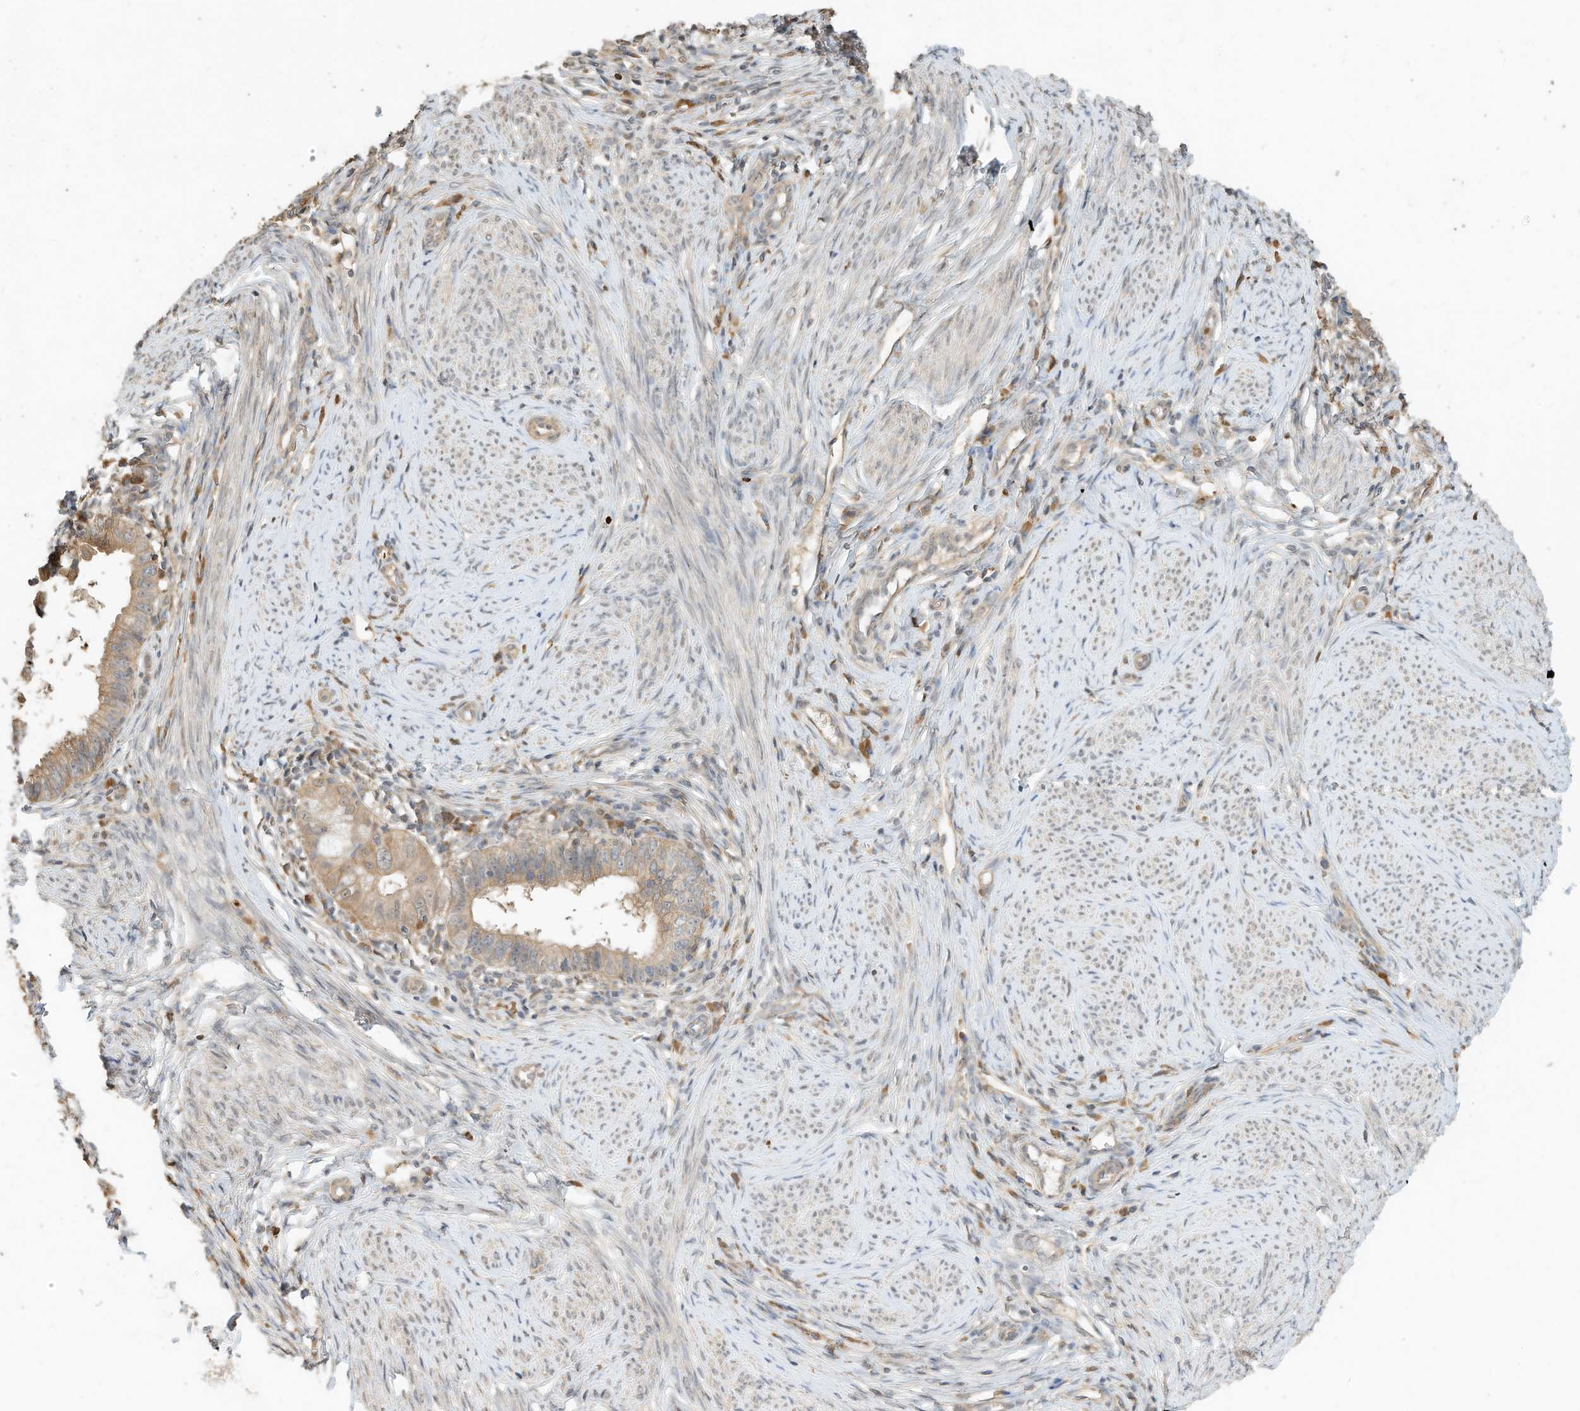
{"staining": {"intensity": "moderate", "quantity": ">75%", "location": "cytoplasmic/membranous"}, "tissue": "cervical cancer", "cell_type": "Tumor cells", "image_type": "cancer", "snomed": [{"axis": "morphology", "description": "Adenocarcinoma, NOS"}, {"axis": "topography", "description": "Cervix"}], "caption": "Immunohistochemistry (IHC) staining of cervical cancer, which displays medium levels of moderate cytoplasmic/membranous positivity in about >75% of tumor cells indicating moderate cytoplasmic/membranous protein positivity. The staining was performed using DAB (brown) for protein detection and nuclei were counterstained in hematoxylin (blue).", "gene": "OFD1", "patient": {"sex": "female", "age": 36}}